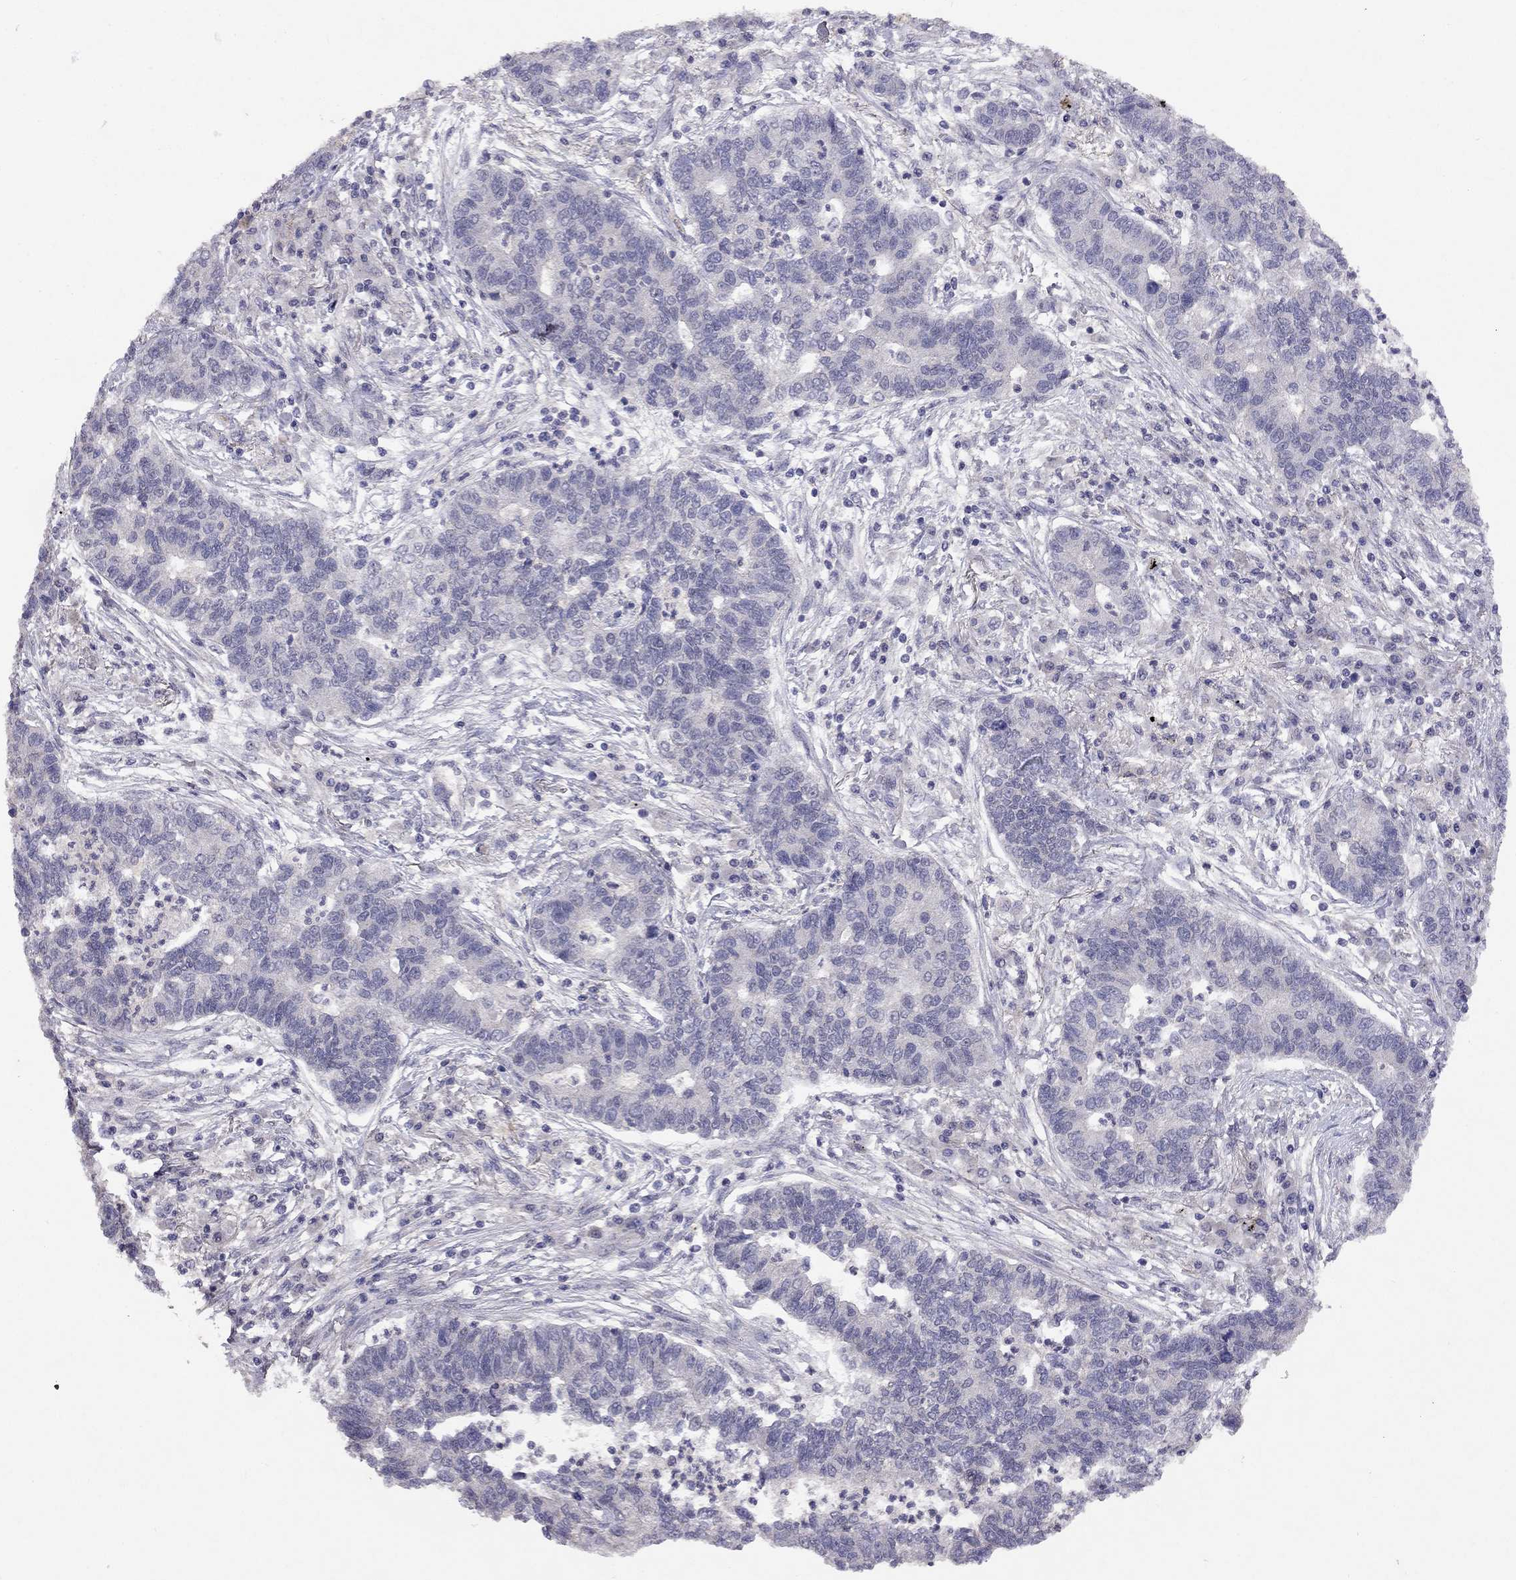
{"staining": {"intensity": "negative", "quantity": "none", "location": "none"}, "tissue": "lung cancer", "cell_type": "Tumor cells", "image_type": "cancer", "snomed": [{"axis": "morphology", "description": "Adenocarcinoma, NOS"}, {"axis": "topography", "description": "Lung"}], "caption": "DAB (3,3'-diaminobenzidine) immunohistochemical staining of human lung adenocarcinoma displays no significant staining in tumor cells.", "gene": "ESR2", "patient": {"sex": "female", "age": 57}}